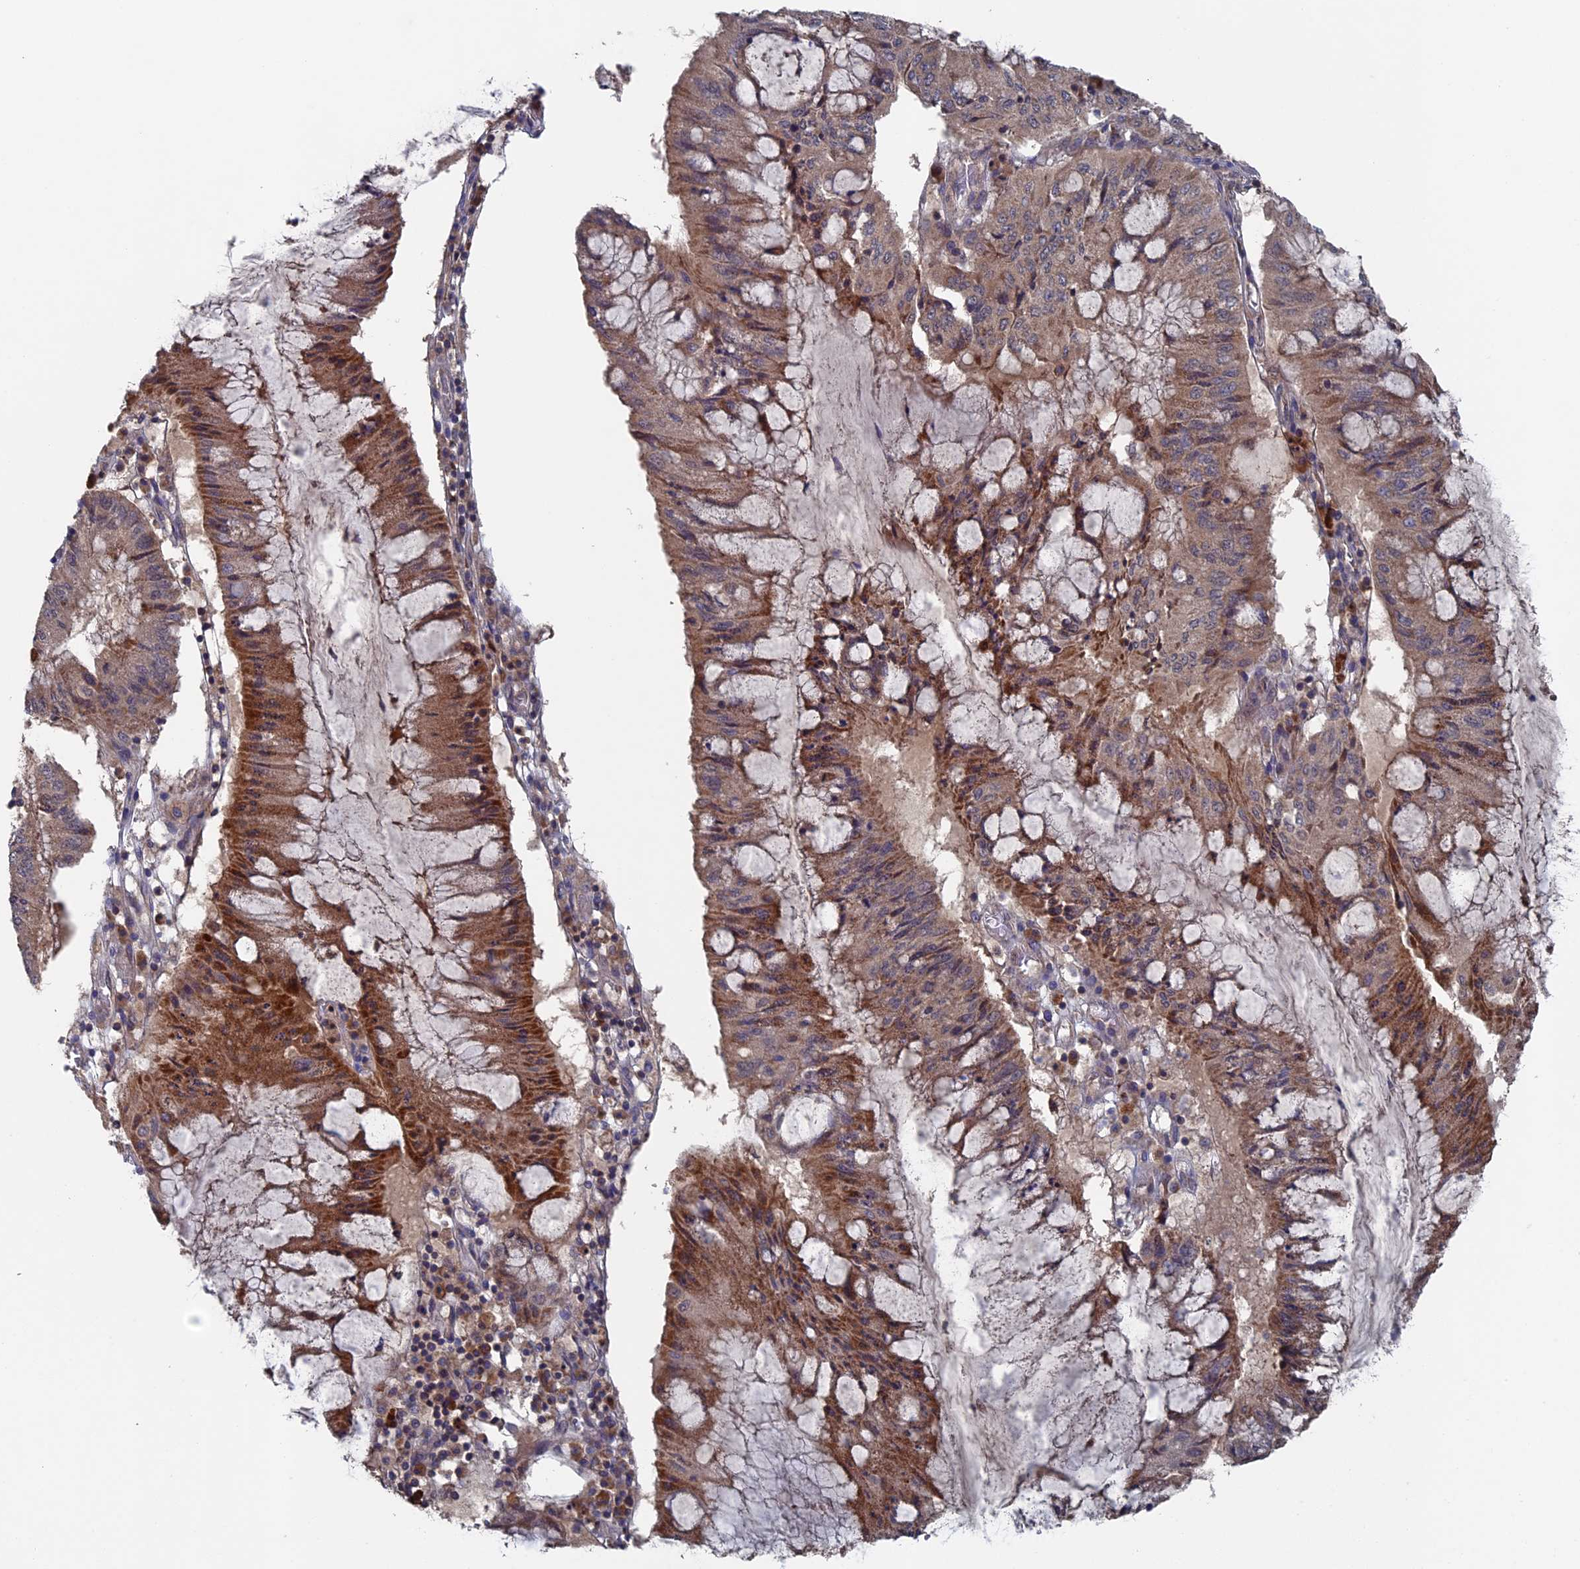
{"staining": {"intensity": "moderate", "quantity": ">75%", "location": "cytoplasmic/membranous"}, "tissue": "pancreatic cancer", "cell_type": "Tumor cells", "image_type": "cancer", "snomed": [{"axis": "morphology", "description": "Adenocarcinoma, NOS"}, {"axis": "topography", "description": "Pancreas"}], "caption": "Immunohistochemistry histopathology image of human pancreatic adenocarcinoma stained for a protein (brown), which reveals medium levels of moderate cytoplasmic/membranous expression in about >75% of tumor cells.", "gene": "RAB15", "patient": {"sex": "female", "age": 50}}